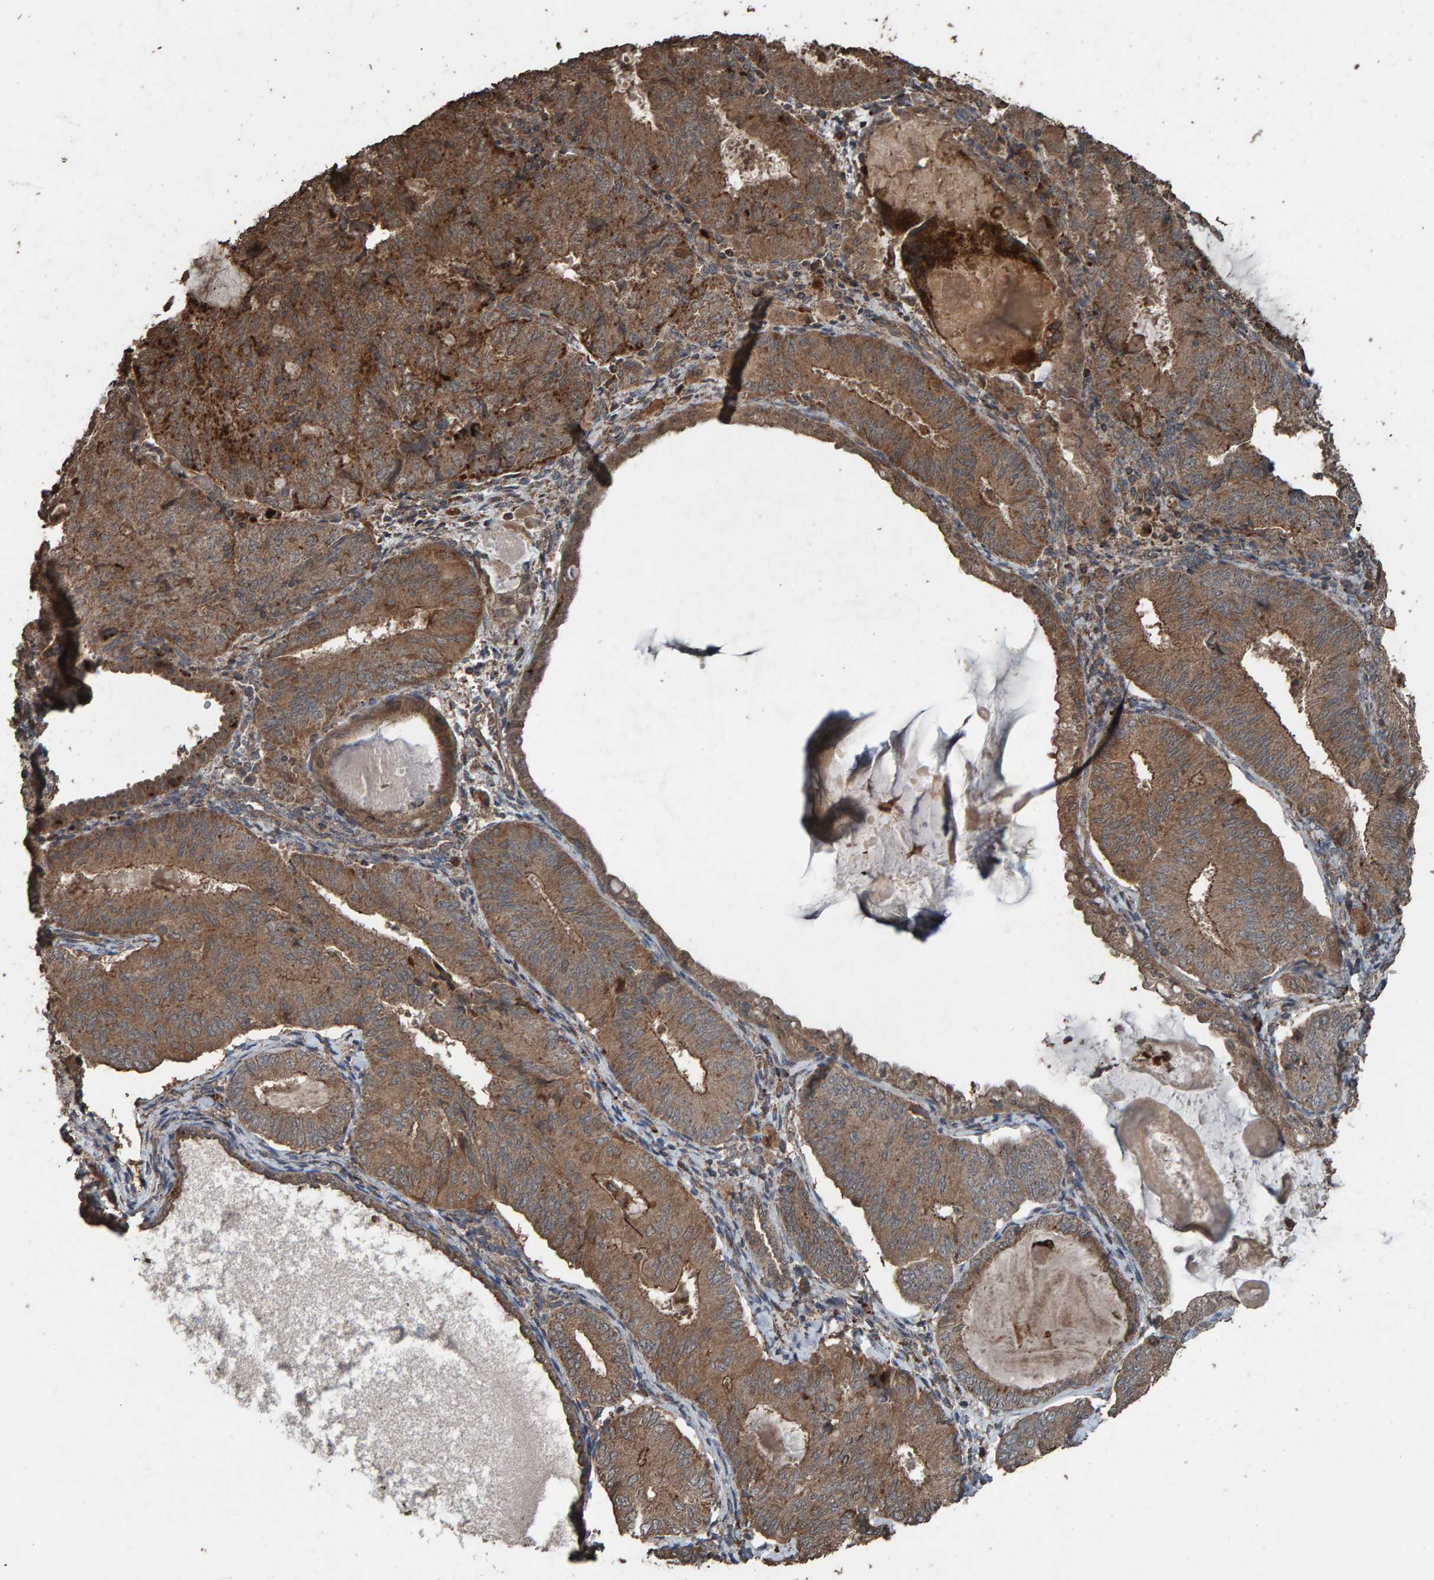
{"staining": {"intensity": "moderate", "quantity": ">75%", "location": "cytoplasmic/membranous"}, "tissue": "endometrial cancer", "cell_type": "Tumor cells", "image_type": "cancer", "snomed": [{"axis": "morphology", "description": "Adenocarcinoma, NOS"}, {"axis": "topography", "description": "Endometrium"}], "caption": "Human endometrial cancer stained with a protein marker demonstrates moderate staining in tumor cells.", "gene": "DUS1L", "patient": {"sex": "female", "age": 81}}